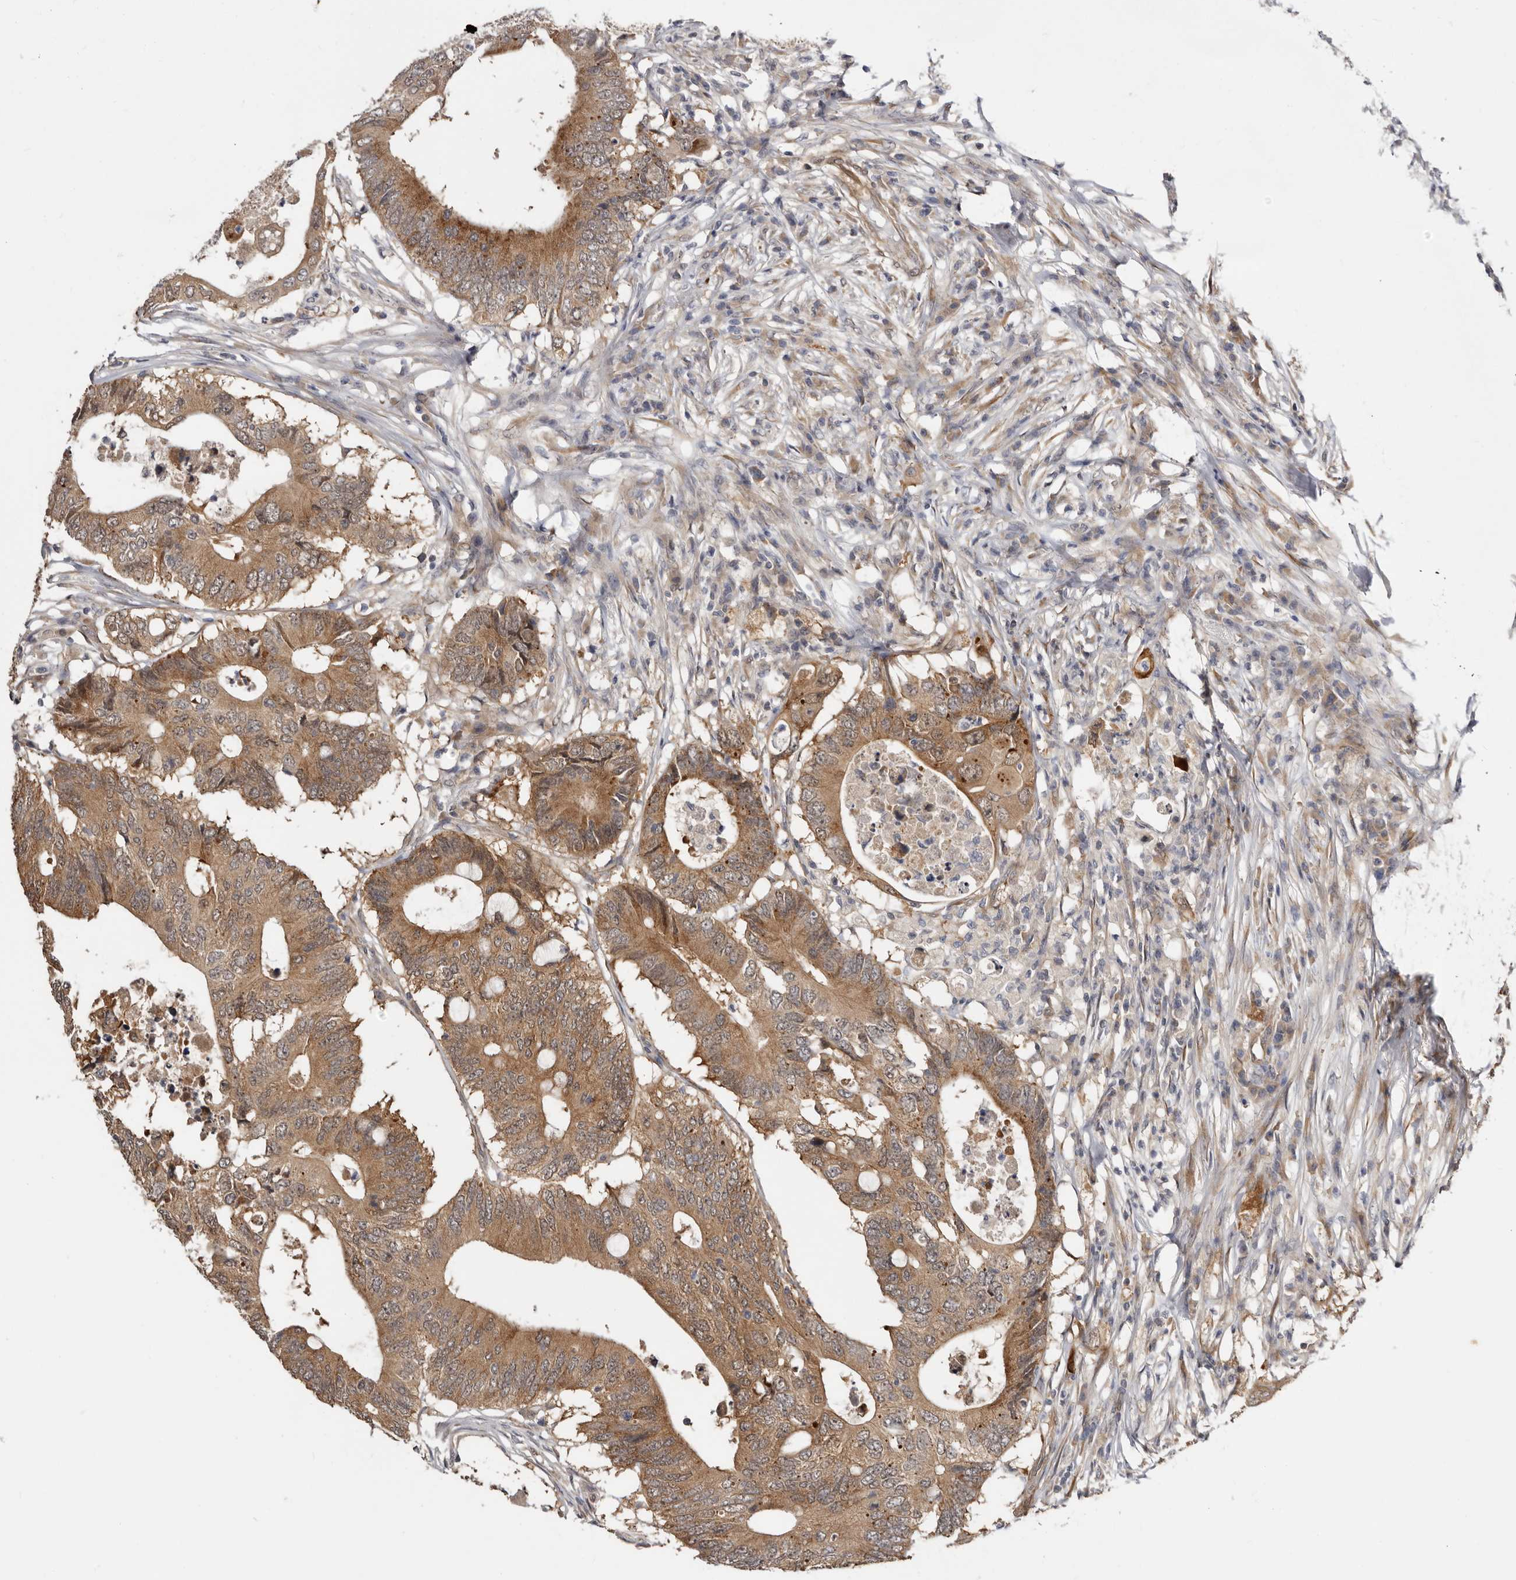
{"staining": {"intensity": "moderate", "quantity": ">75%", "location": "cytoplasmic/membranous"}, "tissue": "colorectal cancer", "cell_type": "Tumor cells", "image_type": "cancer", "snomed": [{"axis": "morphology", "description": "Adenocarcinoma, NOS"}, {"axis": "topography", "description": "Colon"}], "caption": "Protein analysis of colorectal cancer tissue displays moderate cytoplasmic/membranous positivity in approximately >75% of tumor cells. (Stains: DAB in brown, nuclei in blue, Microscopy: brightfield microscopy at high magnification).", "gene": "SBDS", "patient": {"sex": "male", "age": 71}}